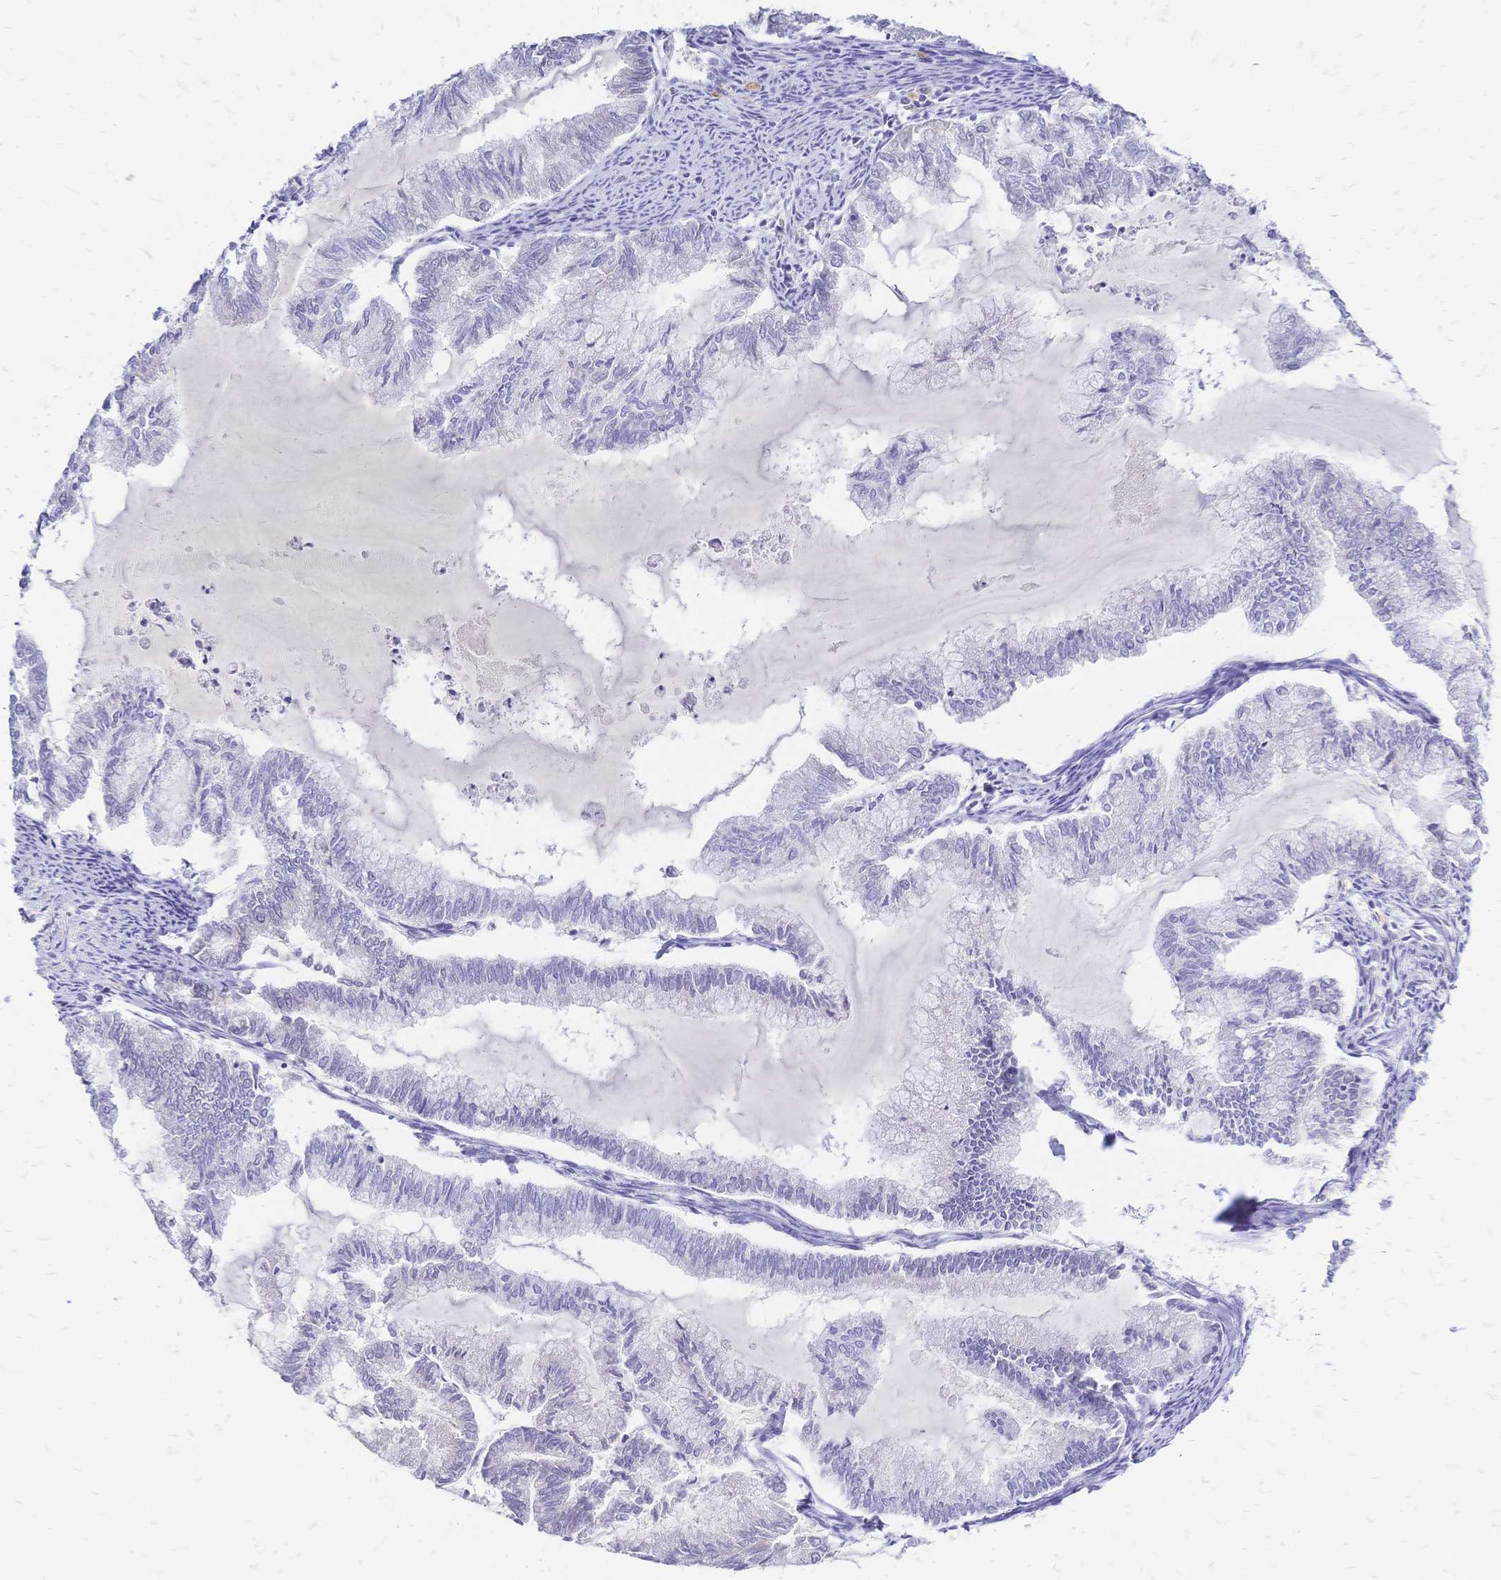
{"staining": {"intensity": "negative", "quantity": "none", "location": "none"}, "tissue": "endometrial cancer", "cell_type": "Tumor cells", "image_type": "cancer", "snomed": [{"axis": "morphology", "description": "Adenocarcinoma, NOS"}, {"axis": "topography", "description": "Endometrium"}], "caption": "This image is of adenocarcinoma (endometrial) stained with immunohistochemistry (IHC) to label a protein in brown with the nuclei are counter-stained blue. There is no positivity in tumor cells.", "gene": "FA2H", "patient": {"sex": "female", "age": 79}}